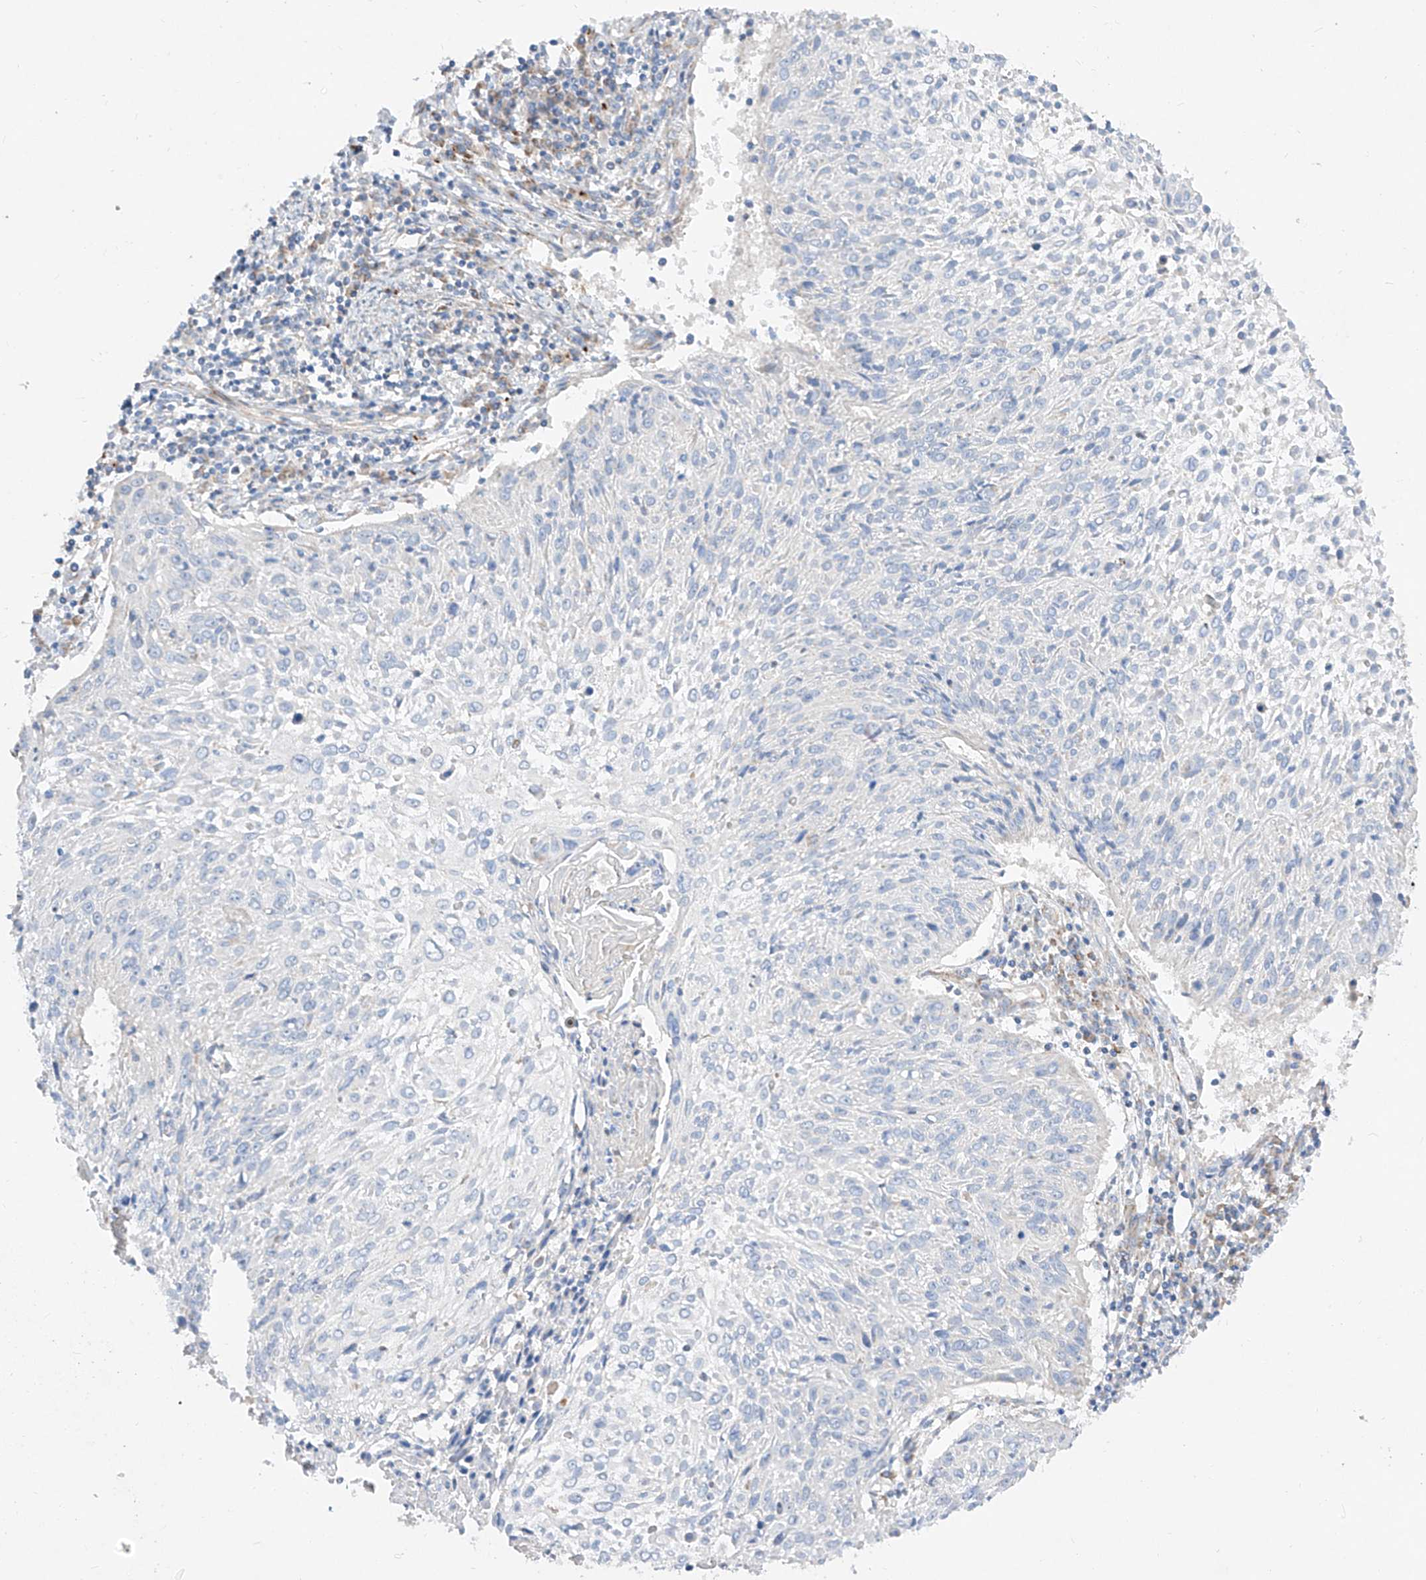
{"staining": {"intensity": "negative", "quantity": "none", "location": "none"}, "tissue": "cervical cancer", "cell_type": "Tumor cells", "image_type": "cancer", "snomed": [{"axis": "morphology", "description": "Squamous cell carcinoma, NOS"}, {"axis": "topography", "description": "Cervix"}], "caption": "A micrograph of human cervical cancer (squamous cell carcinoma) is negative for staining in tumor cells. (DAB (3,3'-diaminobenzidine) immunohistochemistry with hematoxylin counter stain).", "gene": "CST9", "patient": {"sex": "female", "age": 51}}